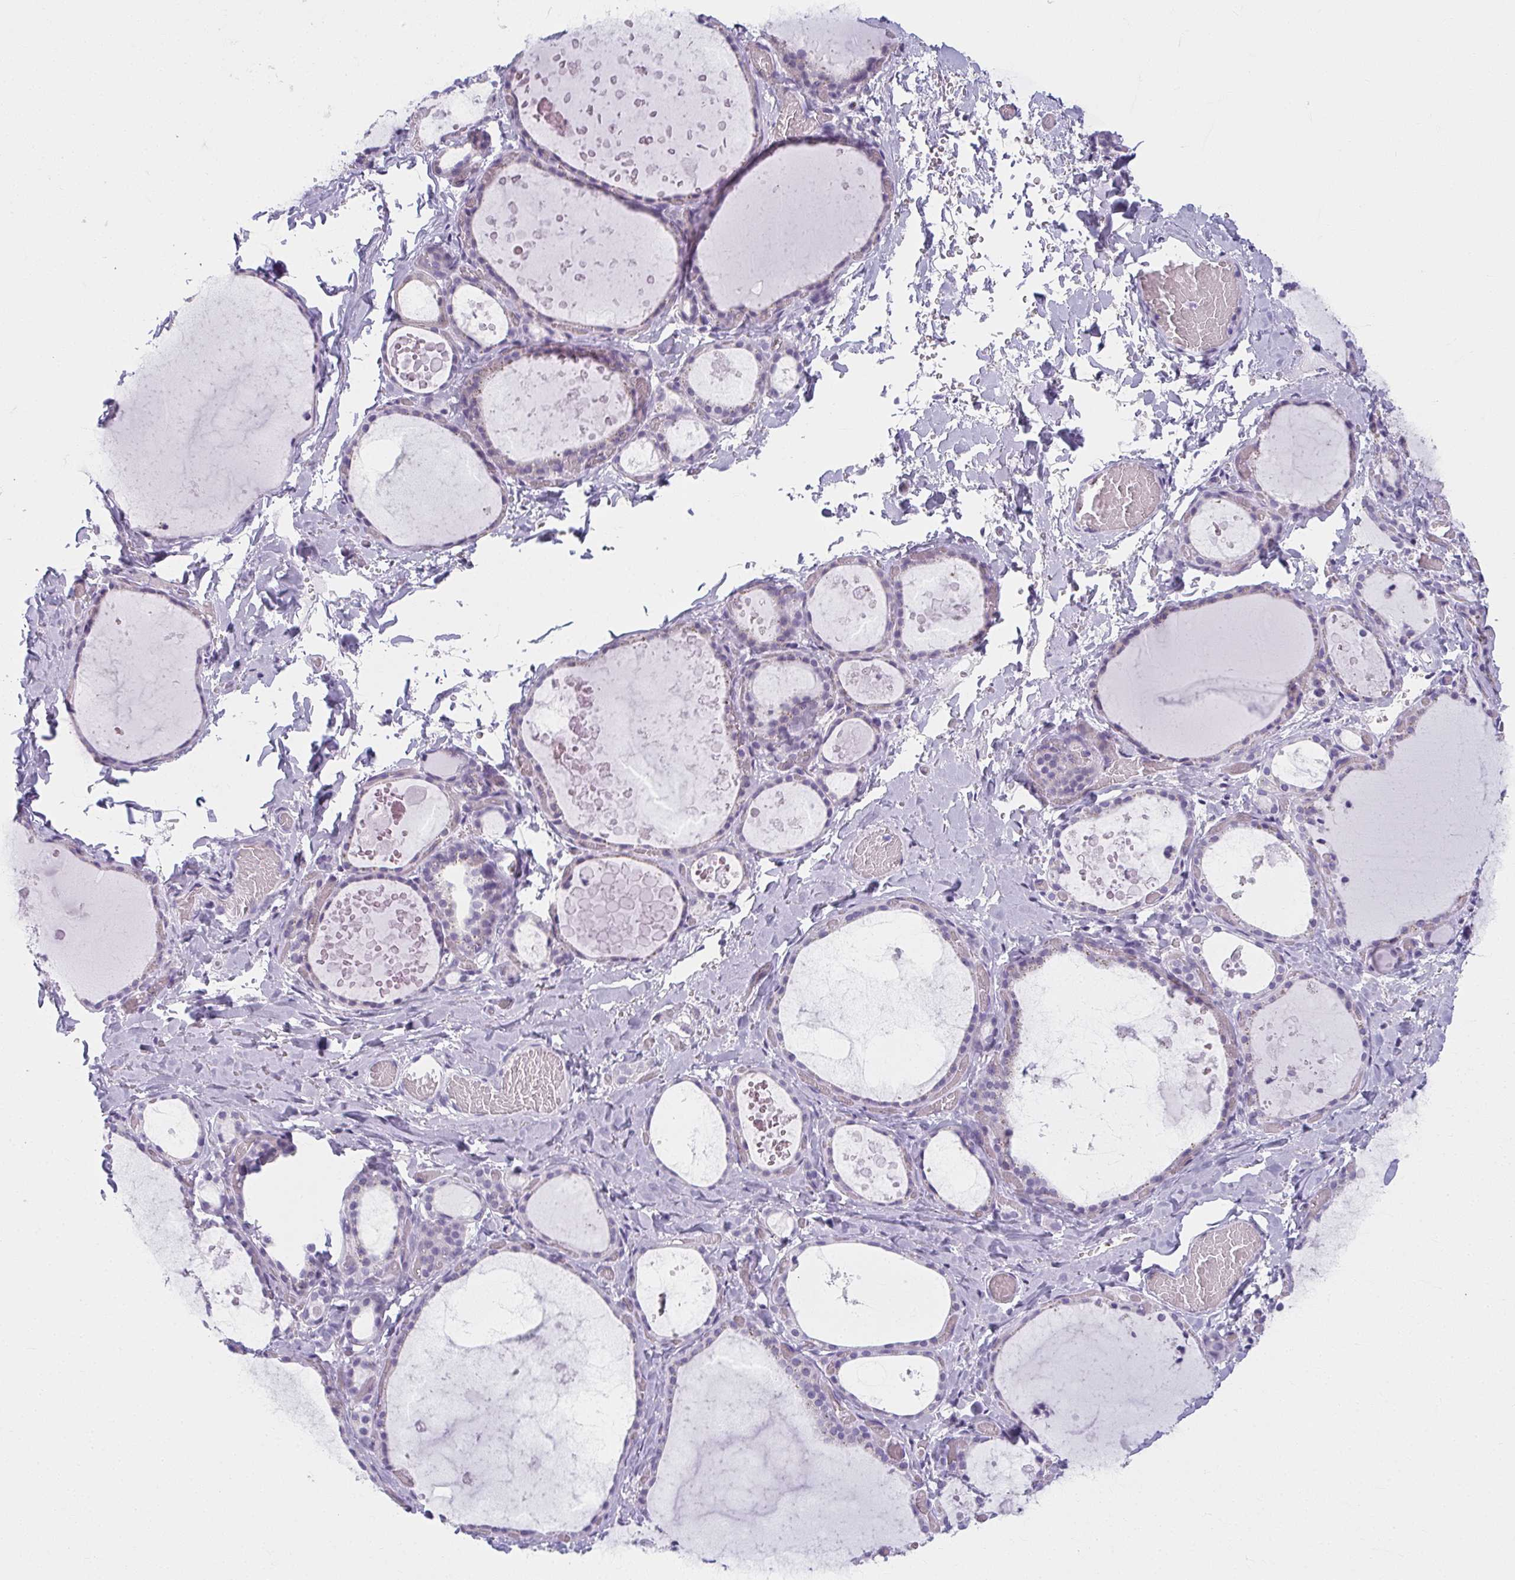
{"staining": {"intensity": "negative", "quantity": "none", "location": "none"}, "tissue": "thyroid gland", "cell_type": "Glandular cells", "image_type": "normal", "snomed": [{"axis": "morphology", "description": "Normal tissue, NOS"}, {"axis": "topography", "description": "Thyroid gland"}], "caption": "The photomicrograph shows no significant positivity in glandular cells of thyroid gland. (DAB (3,3'-diaminobenzidine) IHC, high magnification).", "gene": "MOBP", "patient": {"sex": "female", "age": 56}}